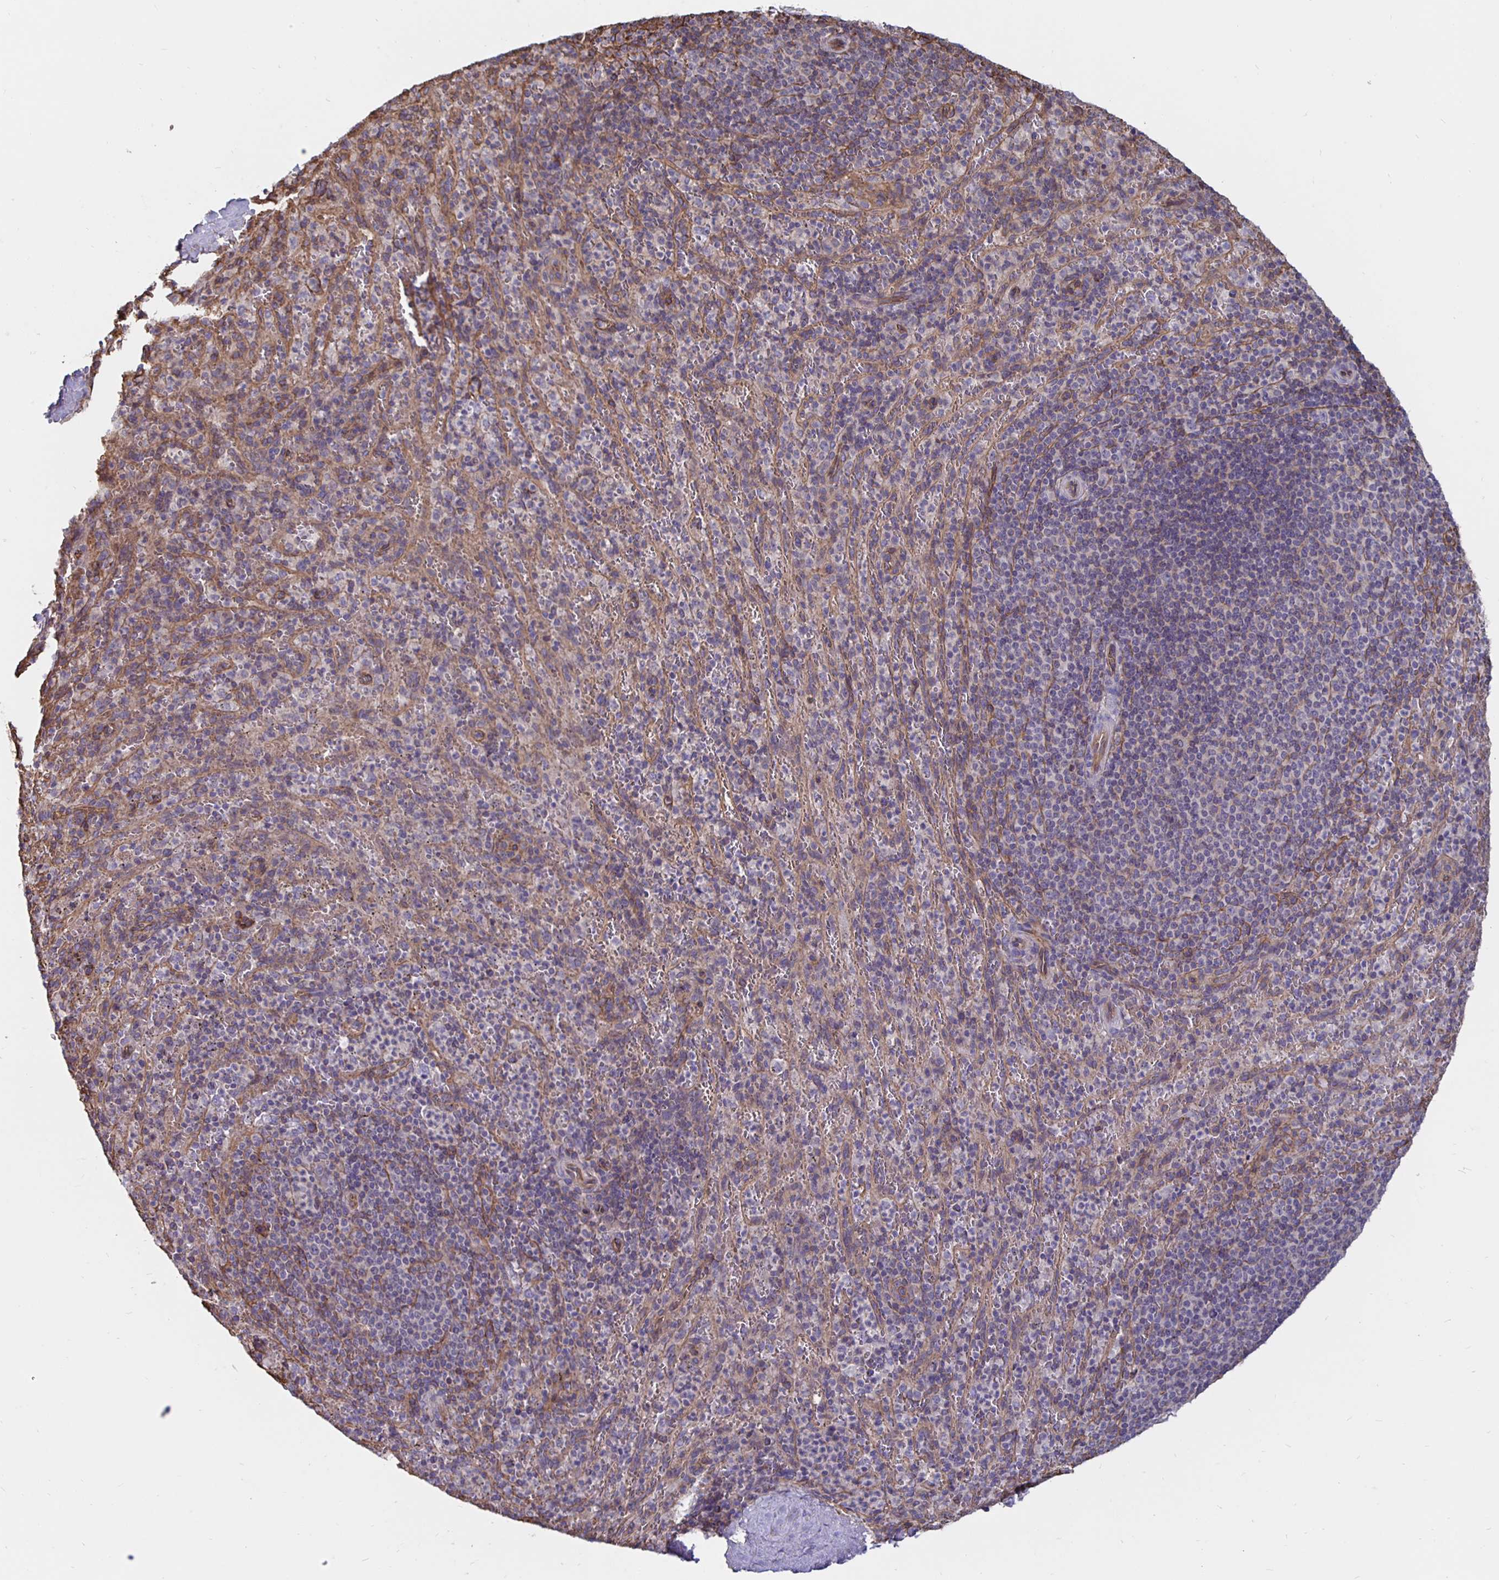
{"staining": {"intensity": "negative", "quantity": "none", "location": "none"}, "tissue": "spleen", "cell_type": "Cells in red pulp", "image_type": "normal", "snomed": [{"axis": "morphology", "description": "Normal tissue, NOS"}, {"axis": "topography", "description": "Spleen"}], "caption": "A high-resolution image shows immunohistochemistry staining of benign spleen, which exhibits no significant staining in cells in red pulp.", "gene": "ARHGEF39", "patient": {"sex": "male", "age": 57}}